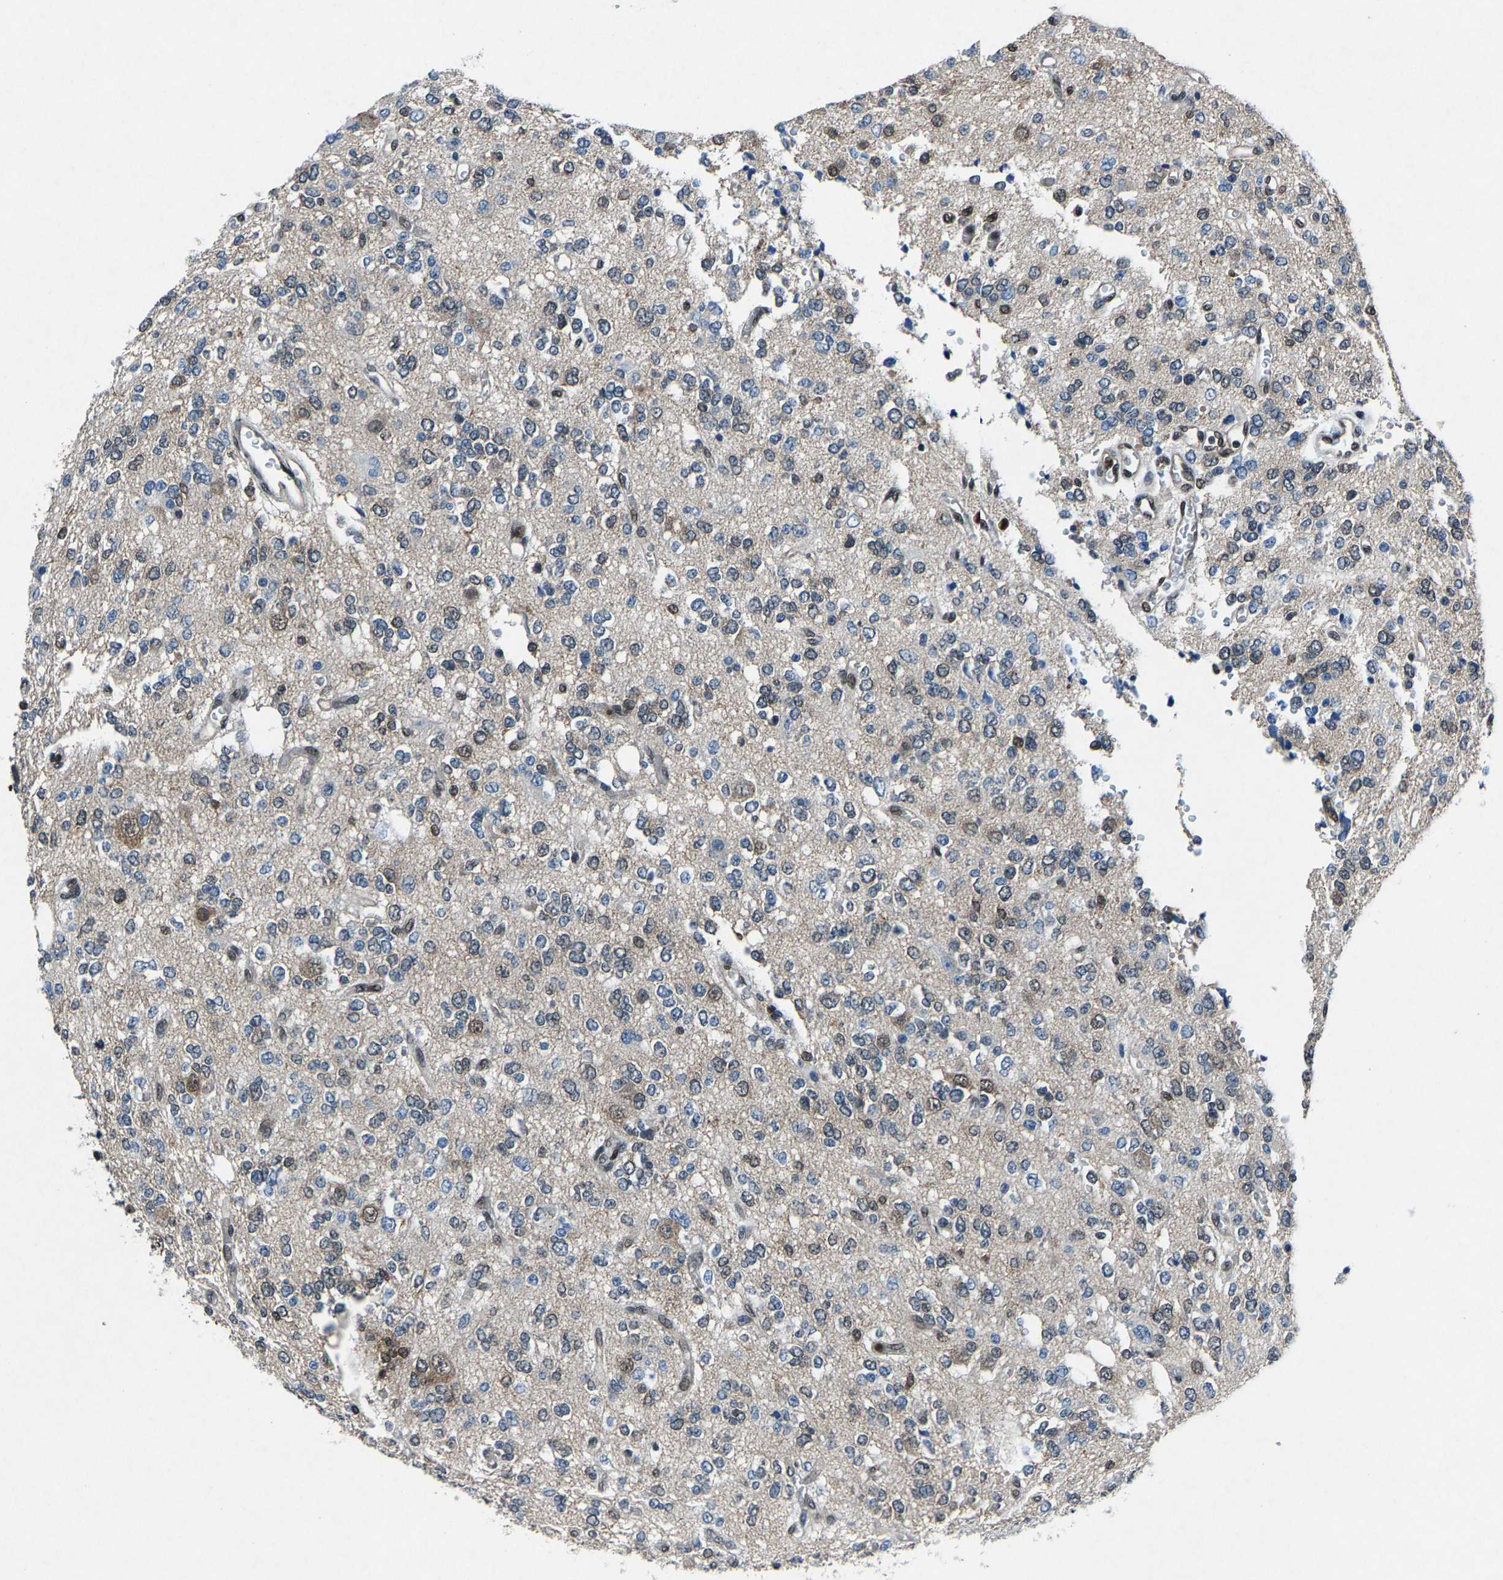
{"staining": {"intensity": "negative", "quantity": "none", "location": "none"}, "tissue": "glioma", "cell_type": "Tumor cells", "image_type": "cancer", "snomed": [{"axis": "morphology", "description": "Glioma, malignant, Low grade"}, {"axis": "topography", "description": "Brain"}], "caption": "The immunohistochemistry (IHC) image has no significant staining in tumor cells of glioma tissue. (Stains: DAB (3,3'-diaminobenzidine) immunohistochemistry (IHC) with hematoxylin counter stain, Microscopy: brightfield microscopy at high magnification).", "gene": "ATXN3", "patient": {"sex": "male", "age": 38}}